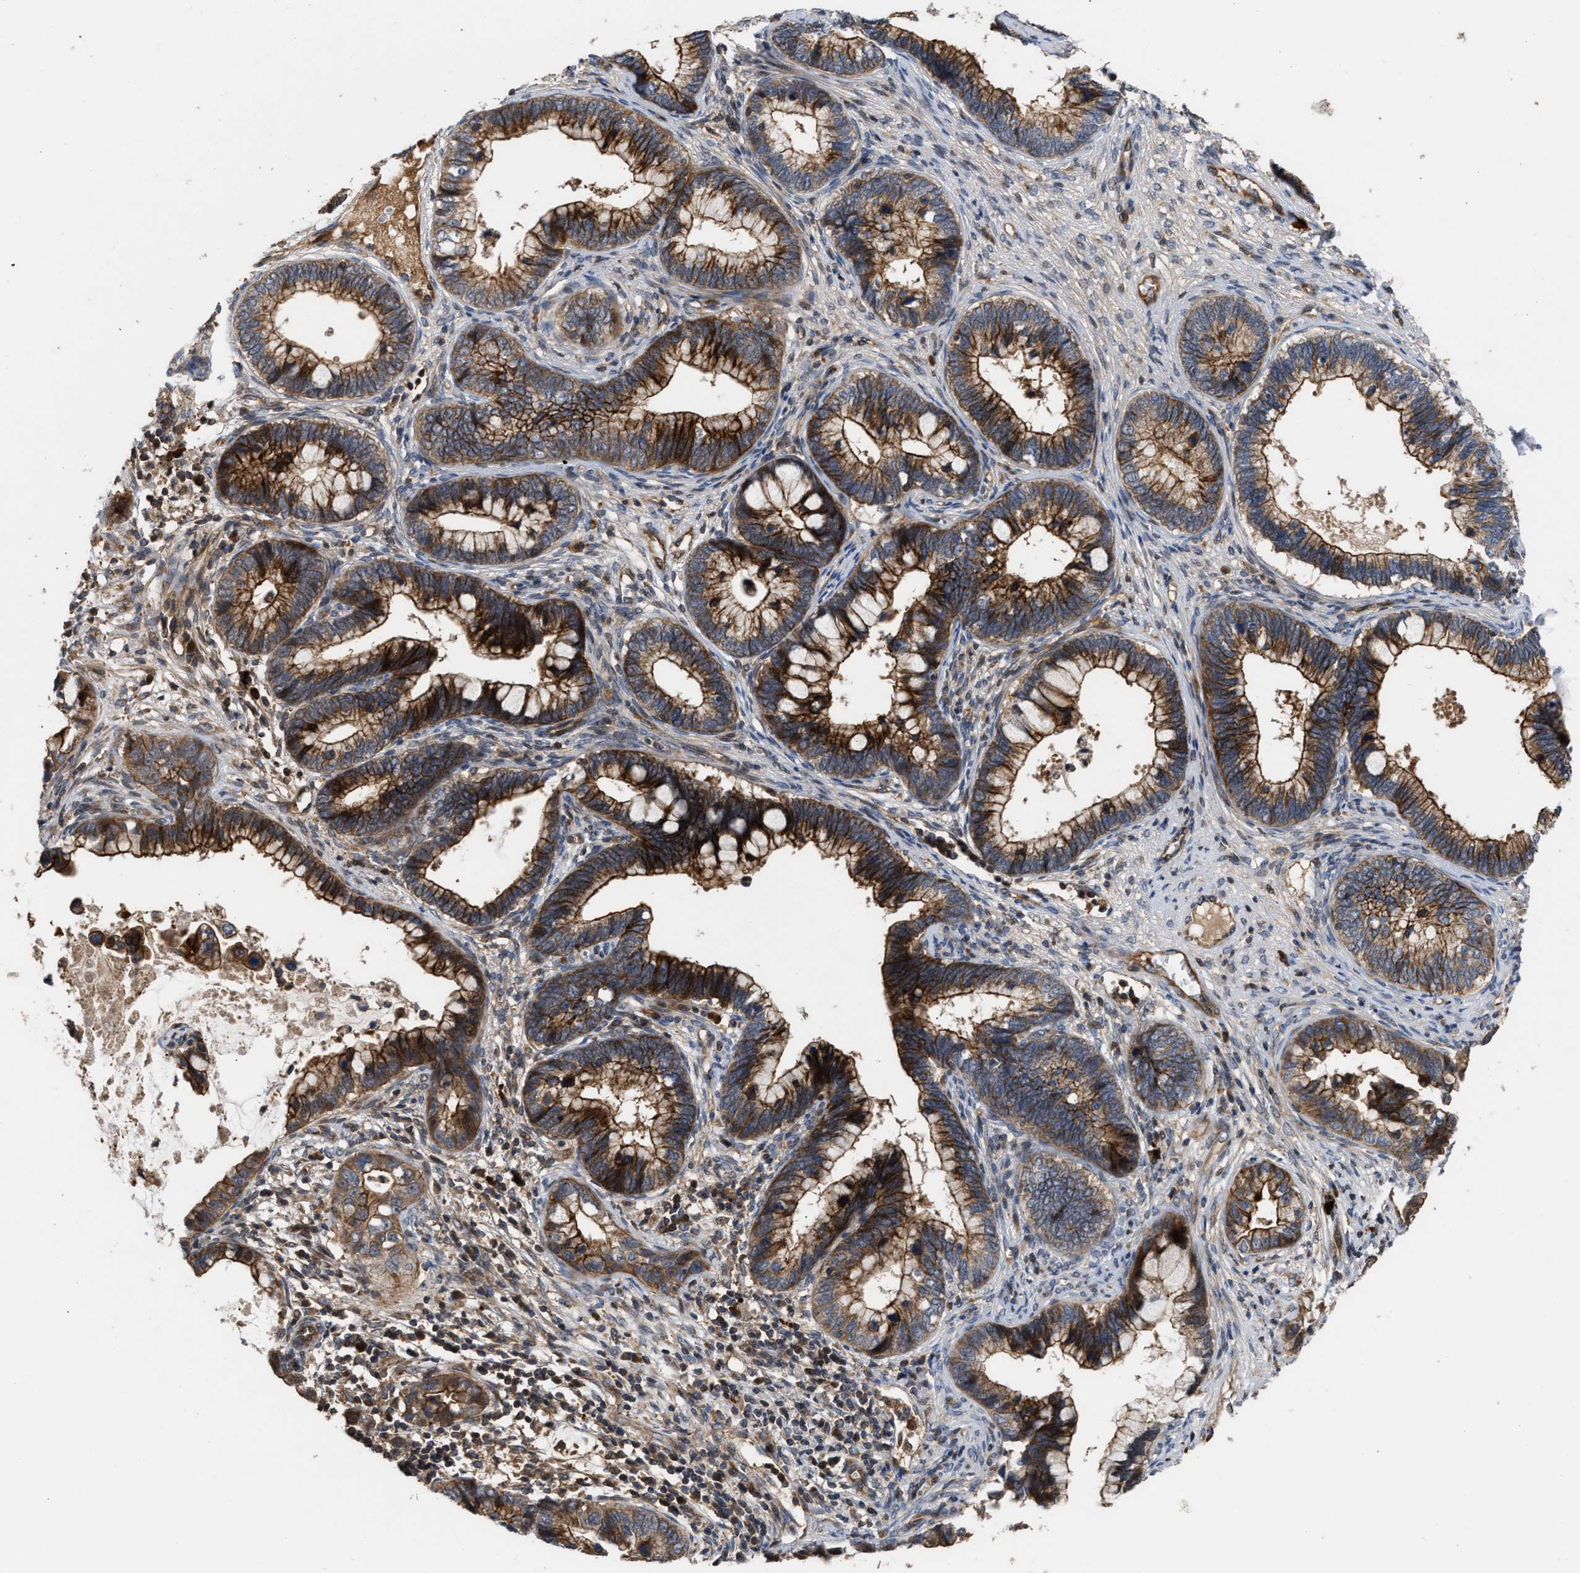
{"staining": {"intensity": "strong", "quantity": ">75%", "location": "cytoplasmic/membranous"}, "tissue": "cervical cancer", "cell_type": "Tumor cells", "image_type": "cancer", "snomed": [{"axis": "morphology", "description": "Adenocarcinoma, NOS"}, {"axis": "topography", "description": "Cervix"}], "caption": "Immunohistochemistry (DAB) staining of cervical cancer reveals strong cytoplasmic/membranous protein expression in about >75% of tumor cells. The staining is performed using DAB (3,3'-diaminobenzidine) brown chromogen to label protein expression. The nuclei are counter-stained blue using hematoxylin.", "gene": "STAU1", "patient": {"sex": "female", "age": 44}}